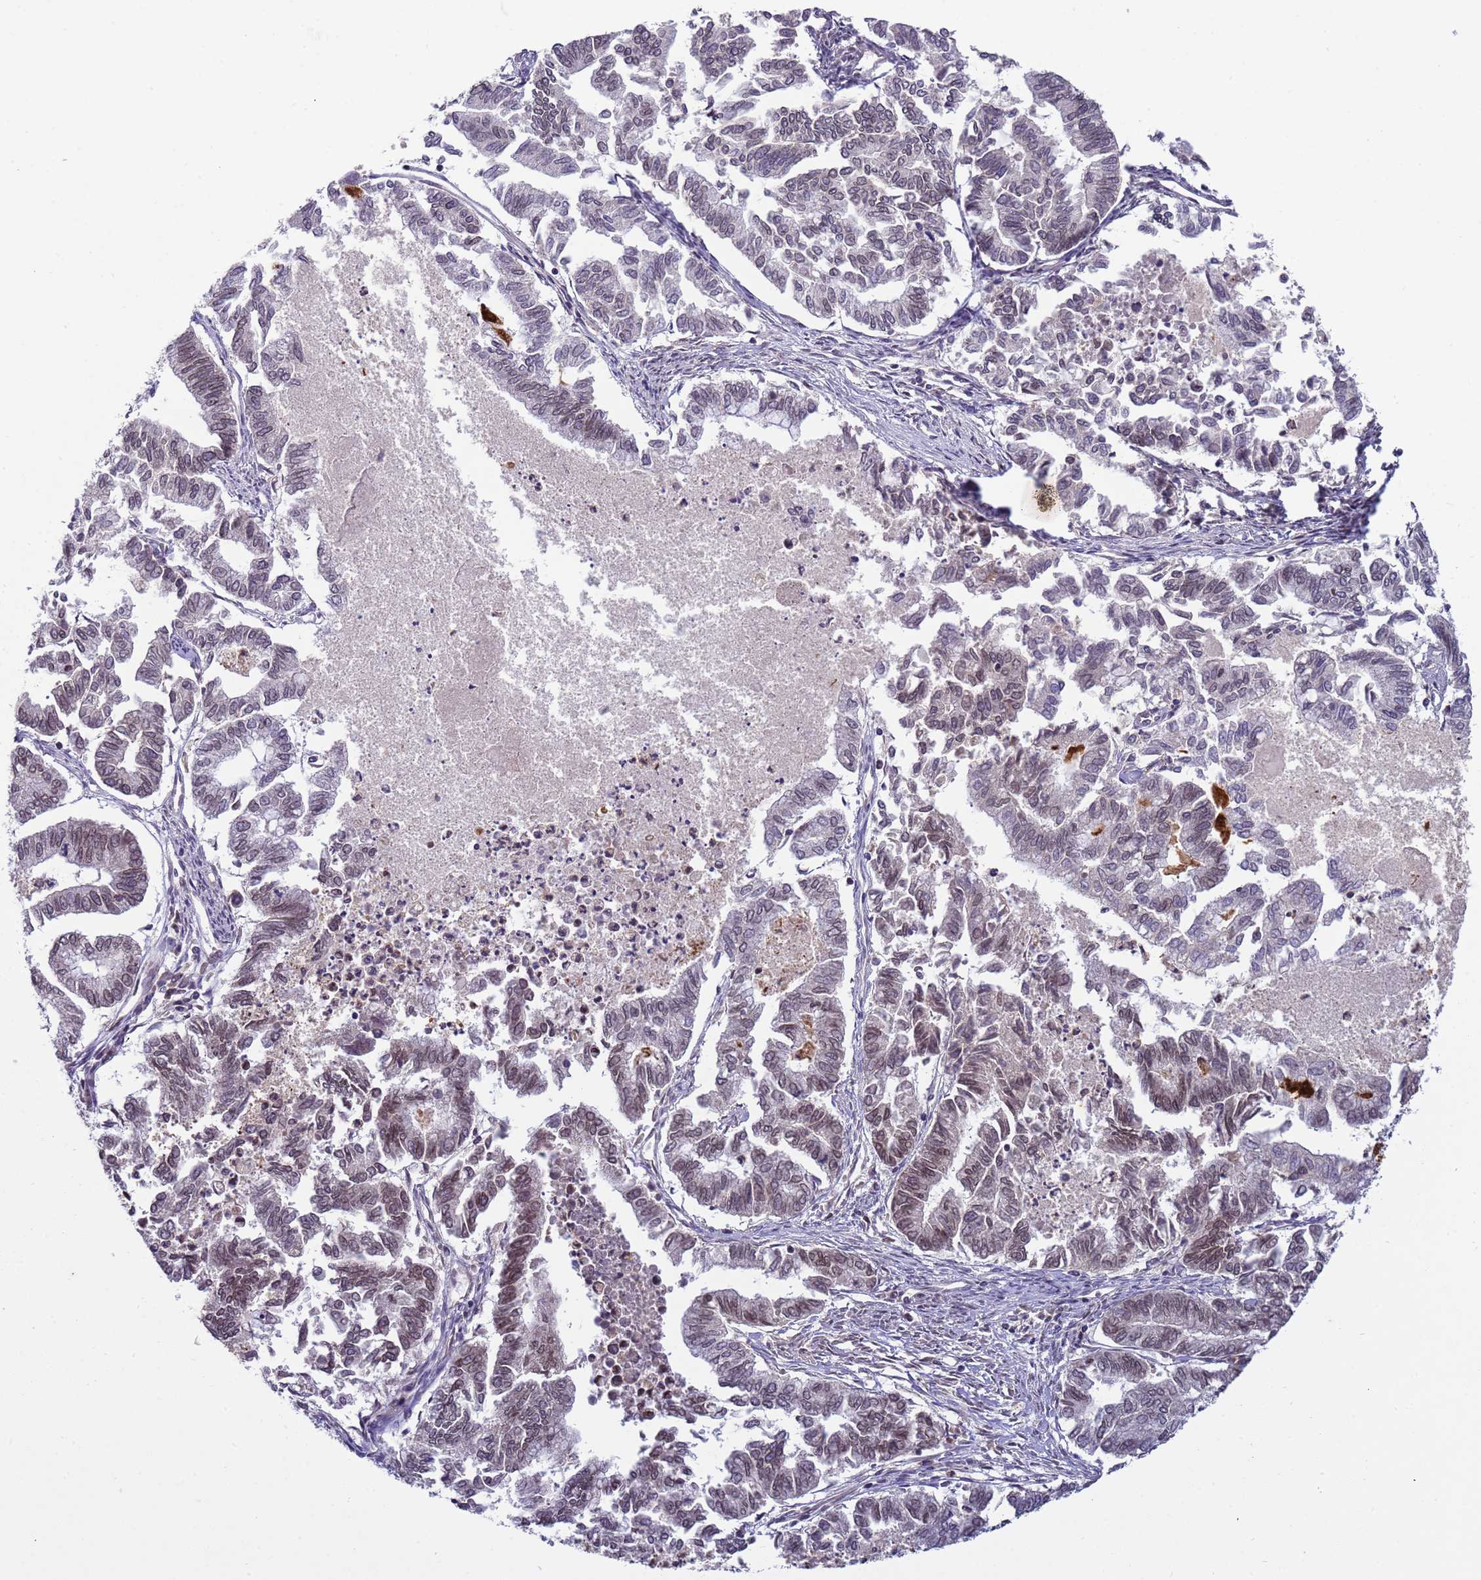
{"staining": {"intensity": "moderate", "quantity": "25%-75%", "location": "cytoplasmic/membranous,nuclear"}, "tissue": "endometrial cancer", "cell_type": "Tumor cells", "image_type": "cancer", "snomed": [{"axis": "morphology", "description": "Adenocarcinoma, NOS"}, {"axis": "topography", "description": "Endometrium"}], "caption": "The photomicrograph displays immunohistochemical staining of endometrial cancer (adenocarcinoma). There is moderate cytoplasmic/membranous and nuclear positivity is identified in about 25%-75% of tumor cells.", "gene": "PLCXD3", "patient": {"sex": "female", "age": 79}}